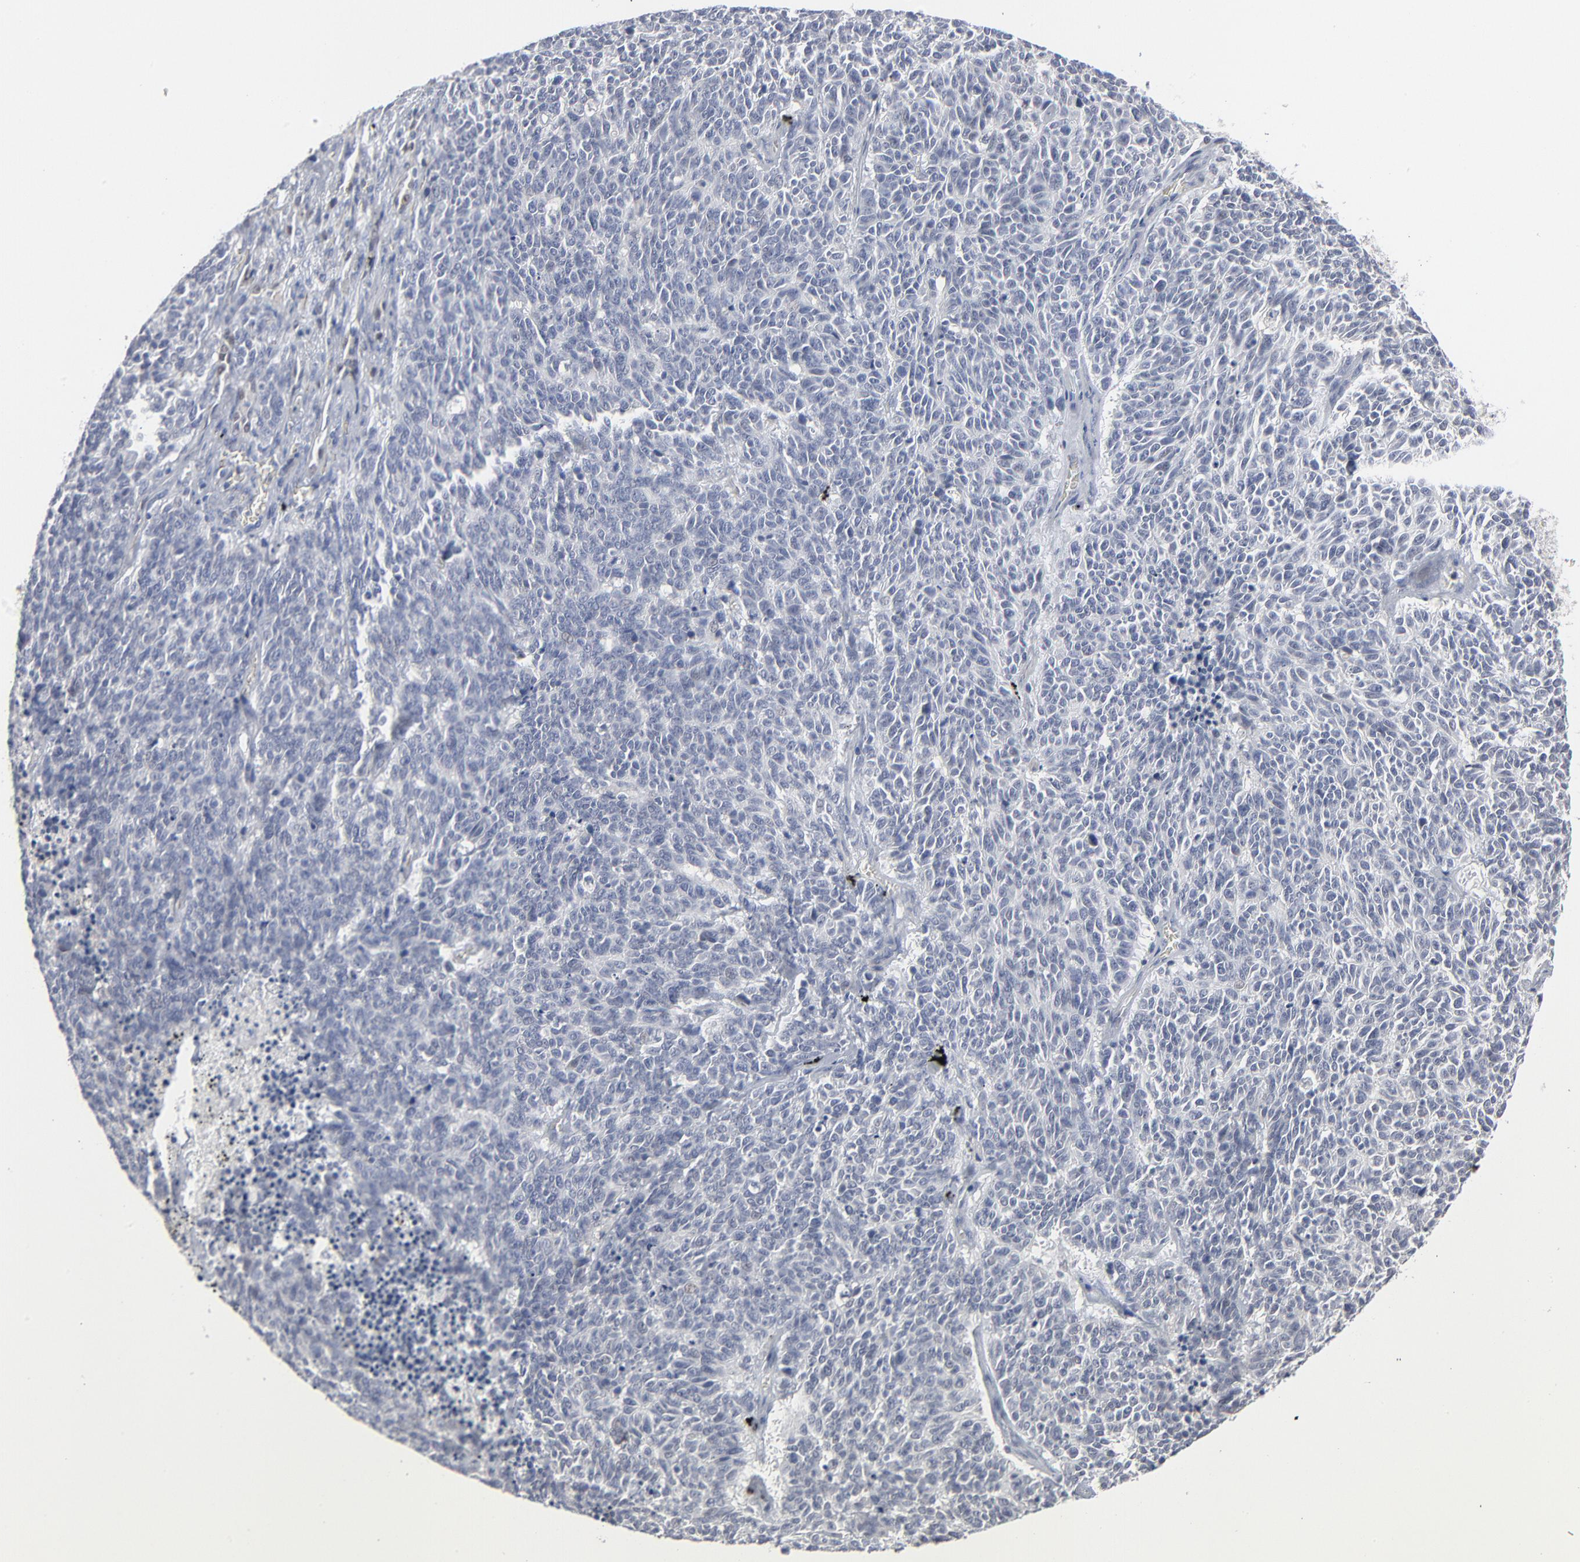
{"staining": {"intensity": "negative", "quantity": "none", "location": "none"}, "tissue": "lung cancer", "cell_type": "Tumor cells", "image_type": "cancer", "snomed": [{"axis": "morphology", "description": "Neoplasm, malignant, NOS"}, {"axis": "topography", "description": "Lung"}], "caption": "Image shows no protein positivity in tumor cells of malignant neoplasm (lung) tissue.", "gene": "FOXN2", "patient": {"sex": "female", "age": 58}}